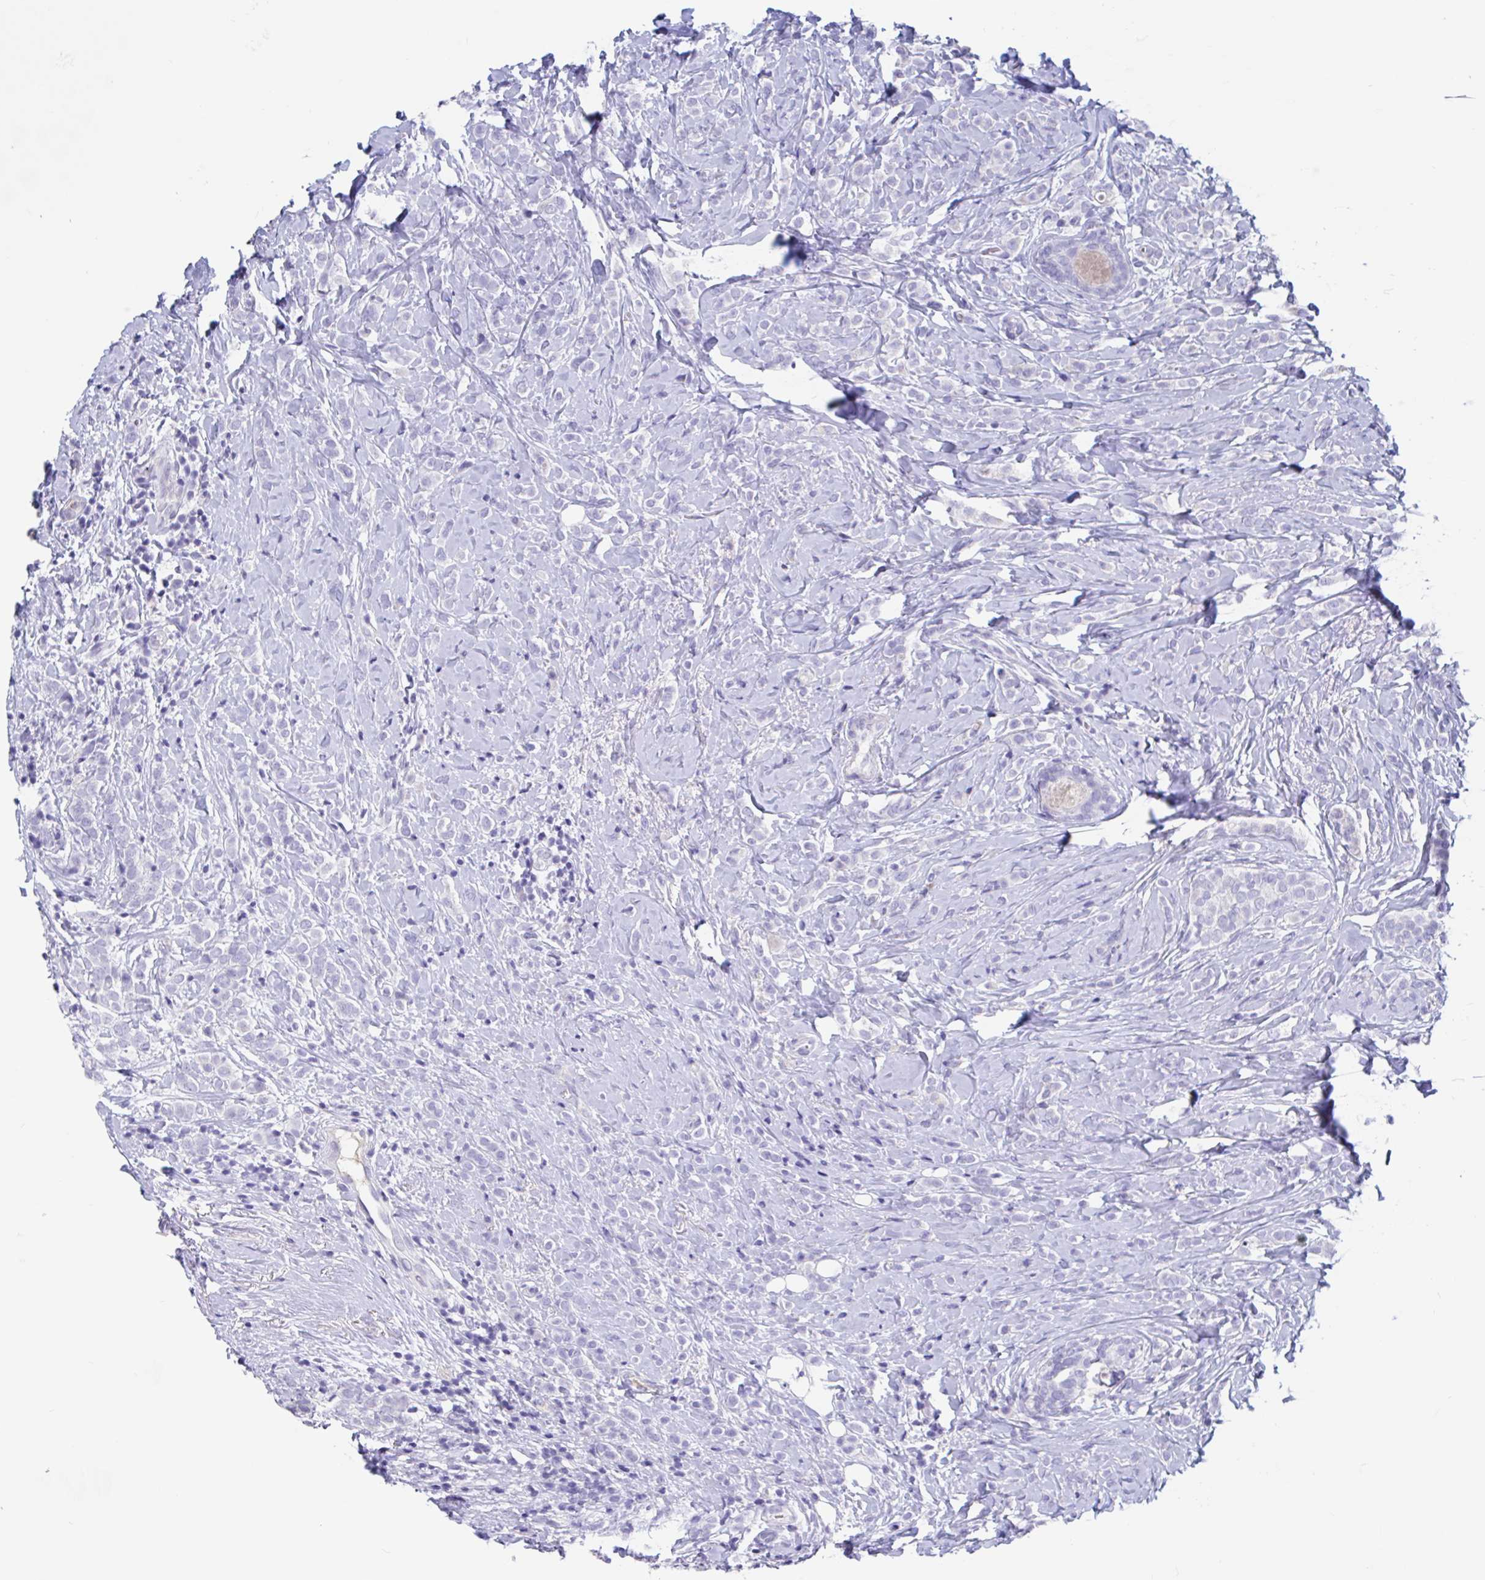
{"staining": {"intensity": "negative", "quantity": "none", "location": "none"}, "tissue": "breast cancer", "cell_type": "Tumor cells", "image_type": "cancer", "snomed": [{"axis": "morphology", "description": "Lobular carcinoma"}, {"axis": "topography", "description": "Breast"}], "caption": "A high-resolution histopathology image shows immunohistochemistry staining of breast cancer (lobular carcinoma), which exhibits no significant expression in tumor cells. (DAB immunohistochemistry (IHC), high magnification).", "gene": "ZNHIT2", "patient": {"sex": "female", "age": 49}}